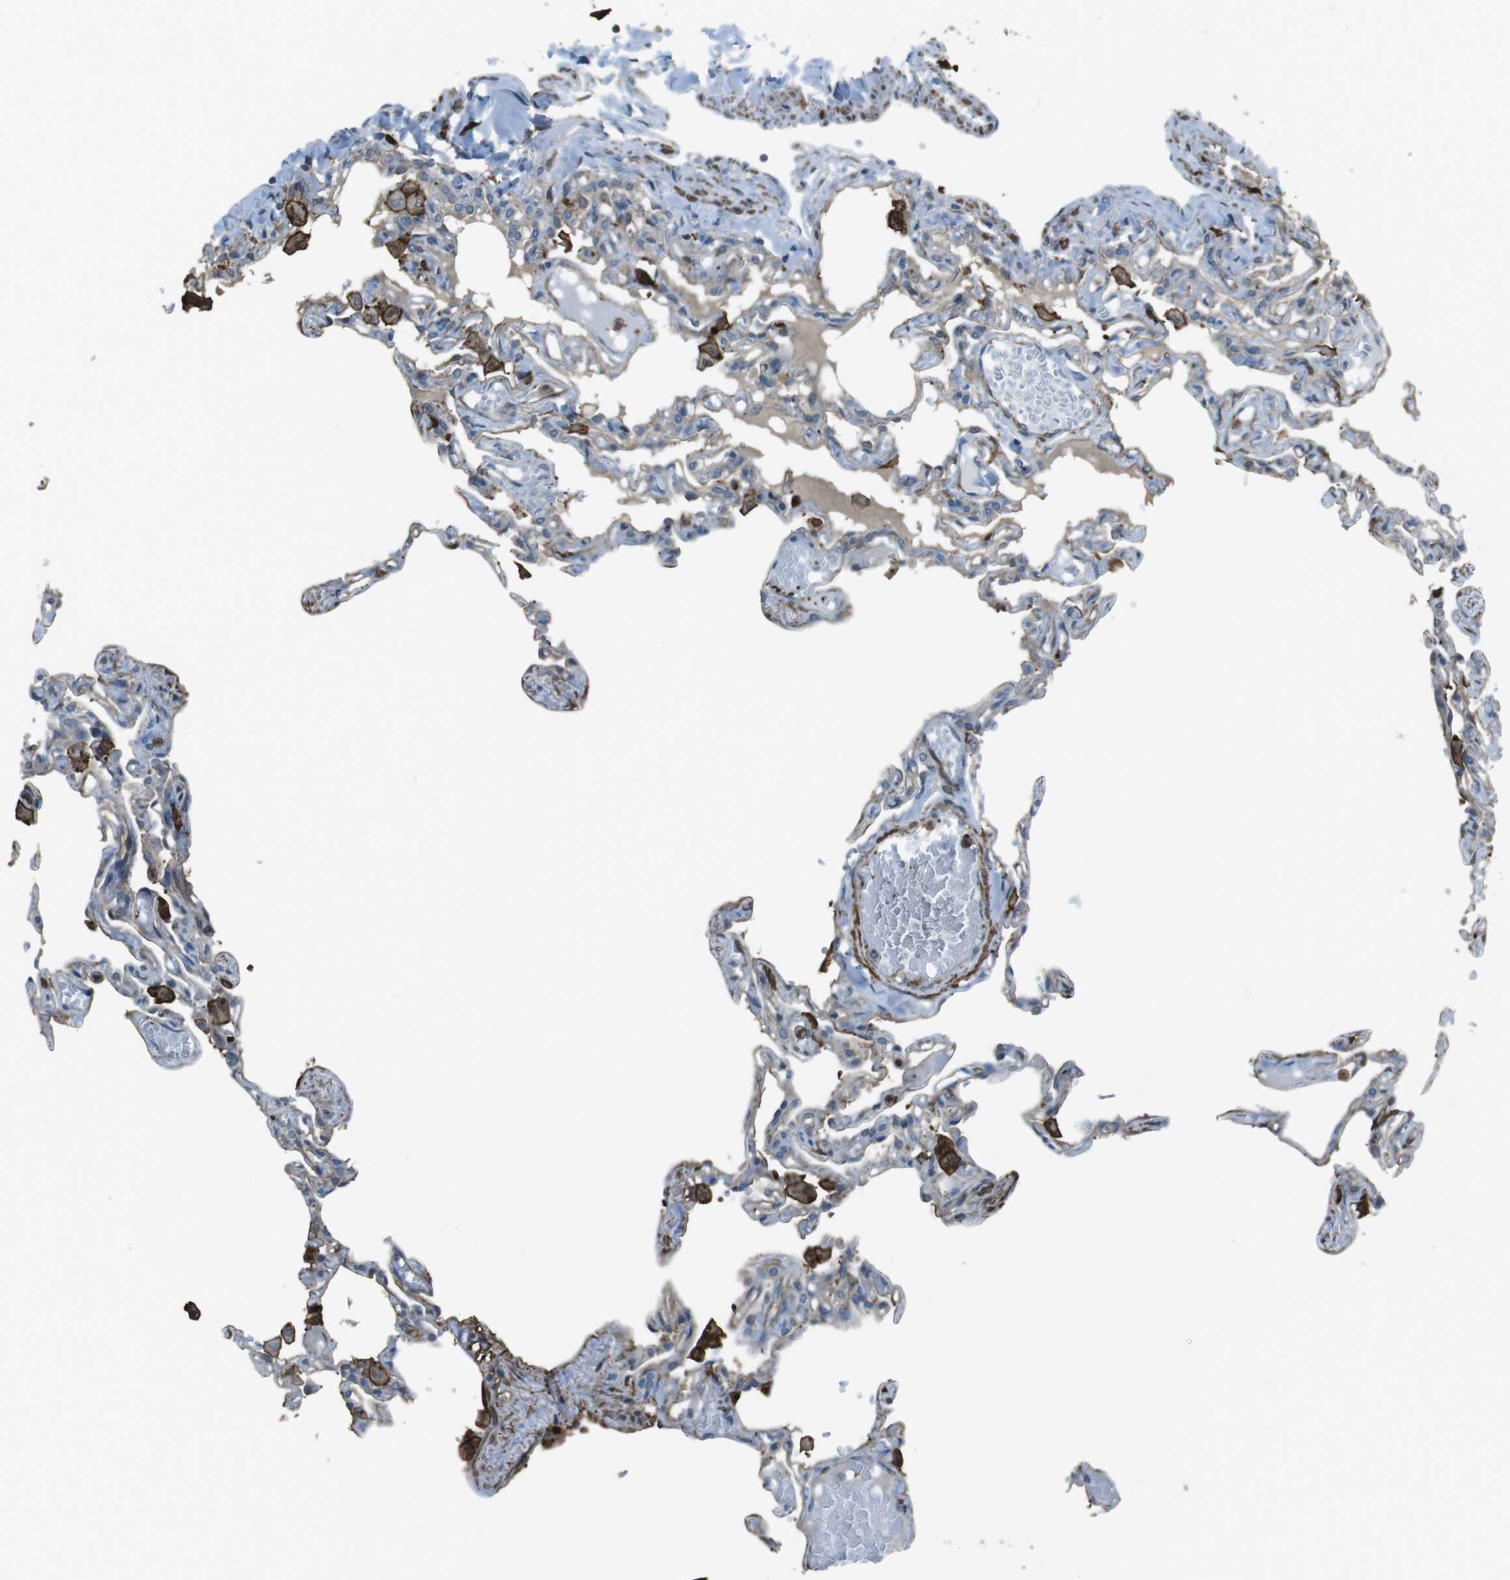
{"staining": {"intensity": "moderate", "quantity": ">75%", "location": "cytoplasmic/membranous"}, "tissue": "lung", "cell_type": "Alveolar cells", "image_type": "normal", "snomed": [{"axis": "morphology", "description": "Normal tissue, NOS"}, {"axis": "topography", "description": "Lung"}], "caption": "DAB (3,3'-diaminobenzidine) immunohistochemical staining of benign lung shows moderate cytoplasmic/membranous protein positivity in about >75% of alveolar cells.", "gene": "SFT2D1", "patient": {"sex": "male", "age": 21}}